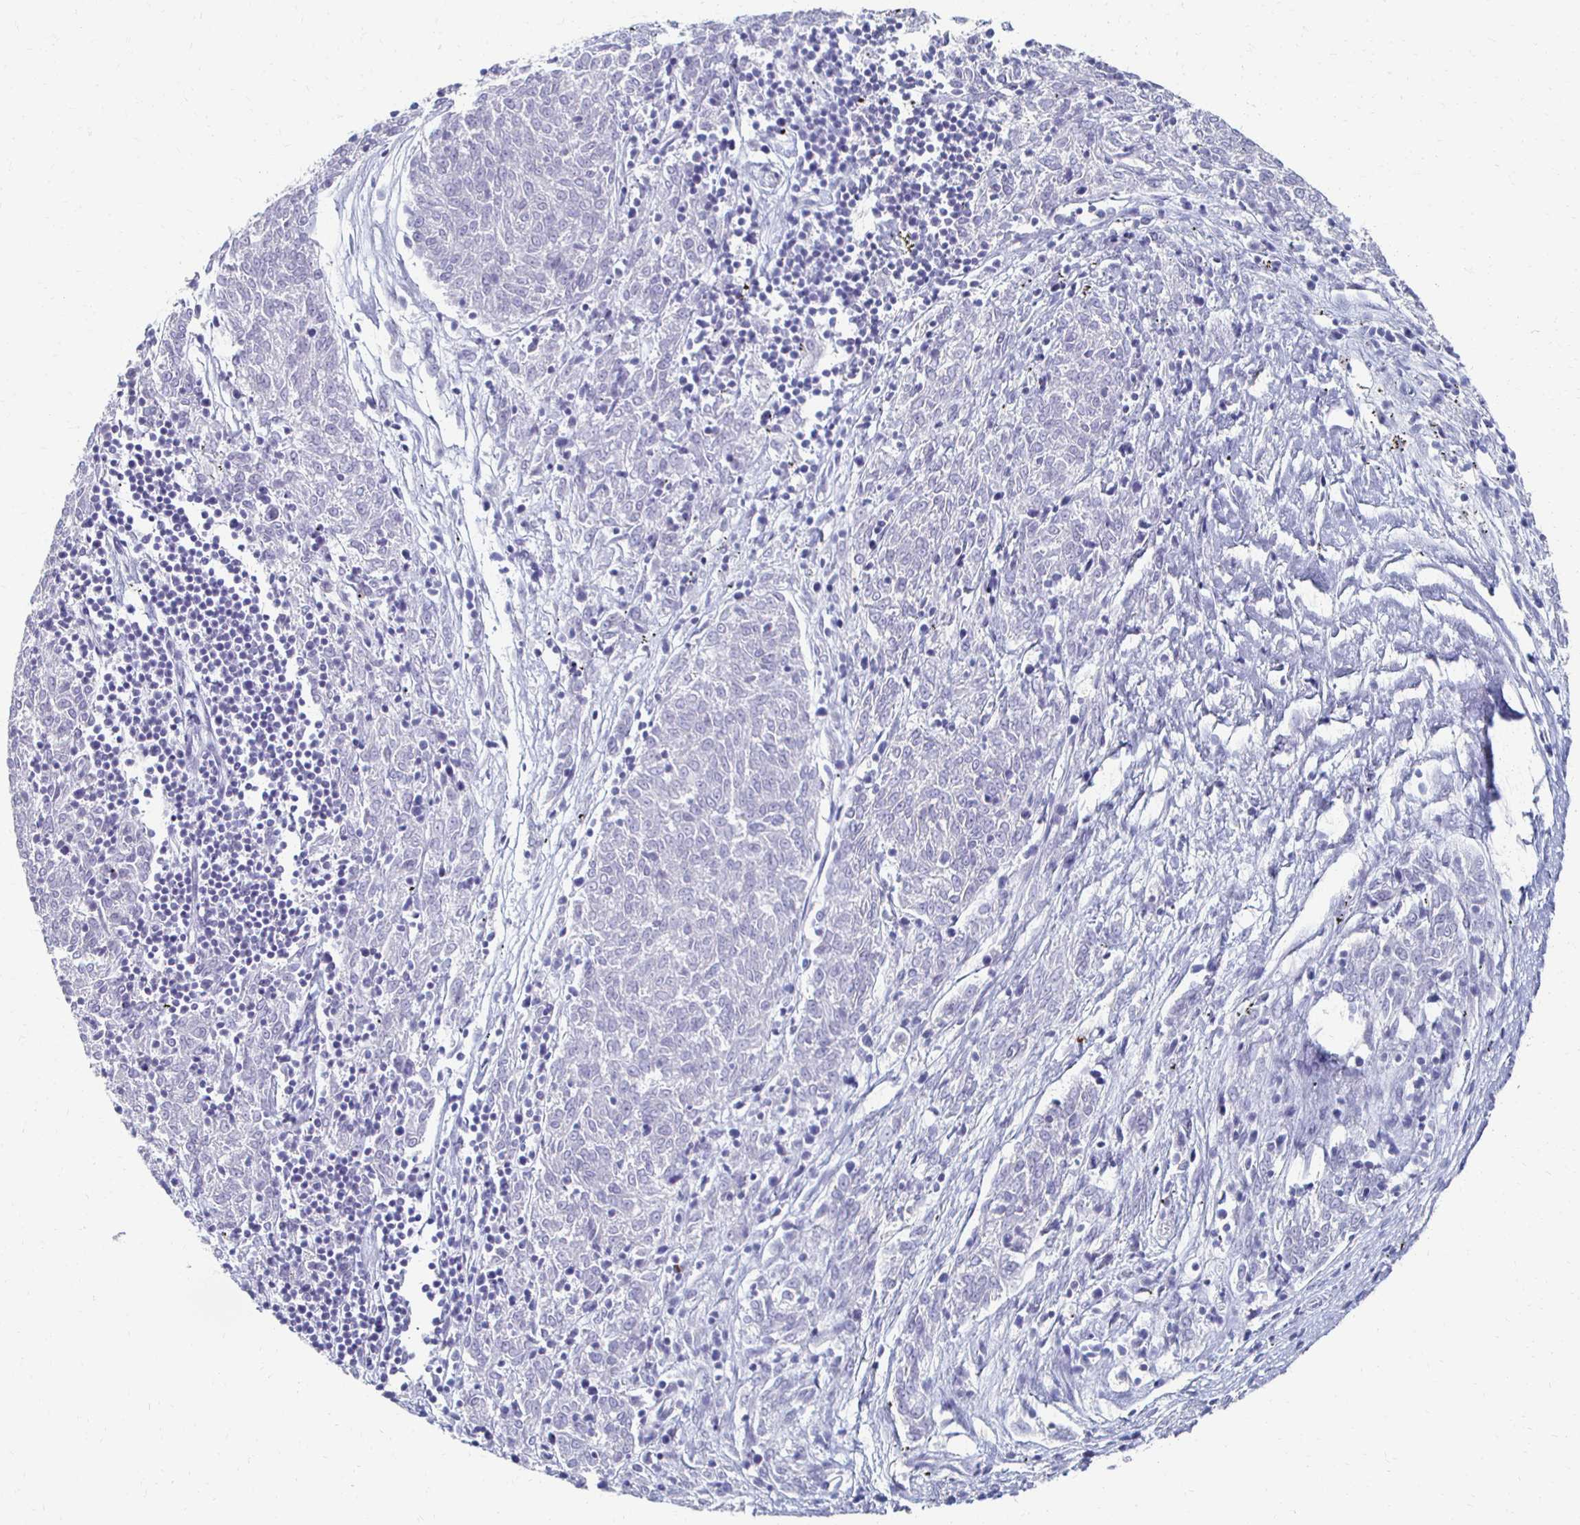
{"staining": {"intensity": "negative", "quantity": "none", "location": "none"}, "tissue": "melanoma", "cell_type": "Tumor cells", "image_type": "cancer", "snomed": [{"axis": "morphology", "description": "Malignant melanoma, NOS"}, {"axis": "topography", "description": "Skin"}], "caption": "Immunohistochemical staining of human malignant melanoma demonstrates no significant positivity in tumor cells.", "gene": "CXCR2", "patient": {"sex": "female", "age": 72}}